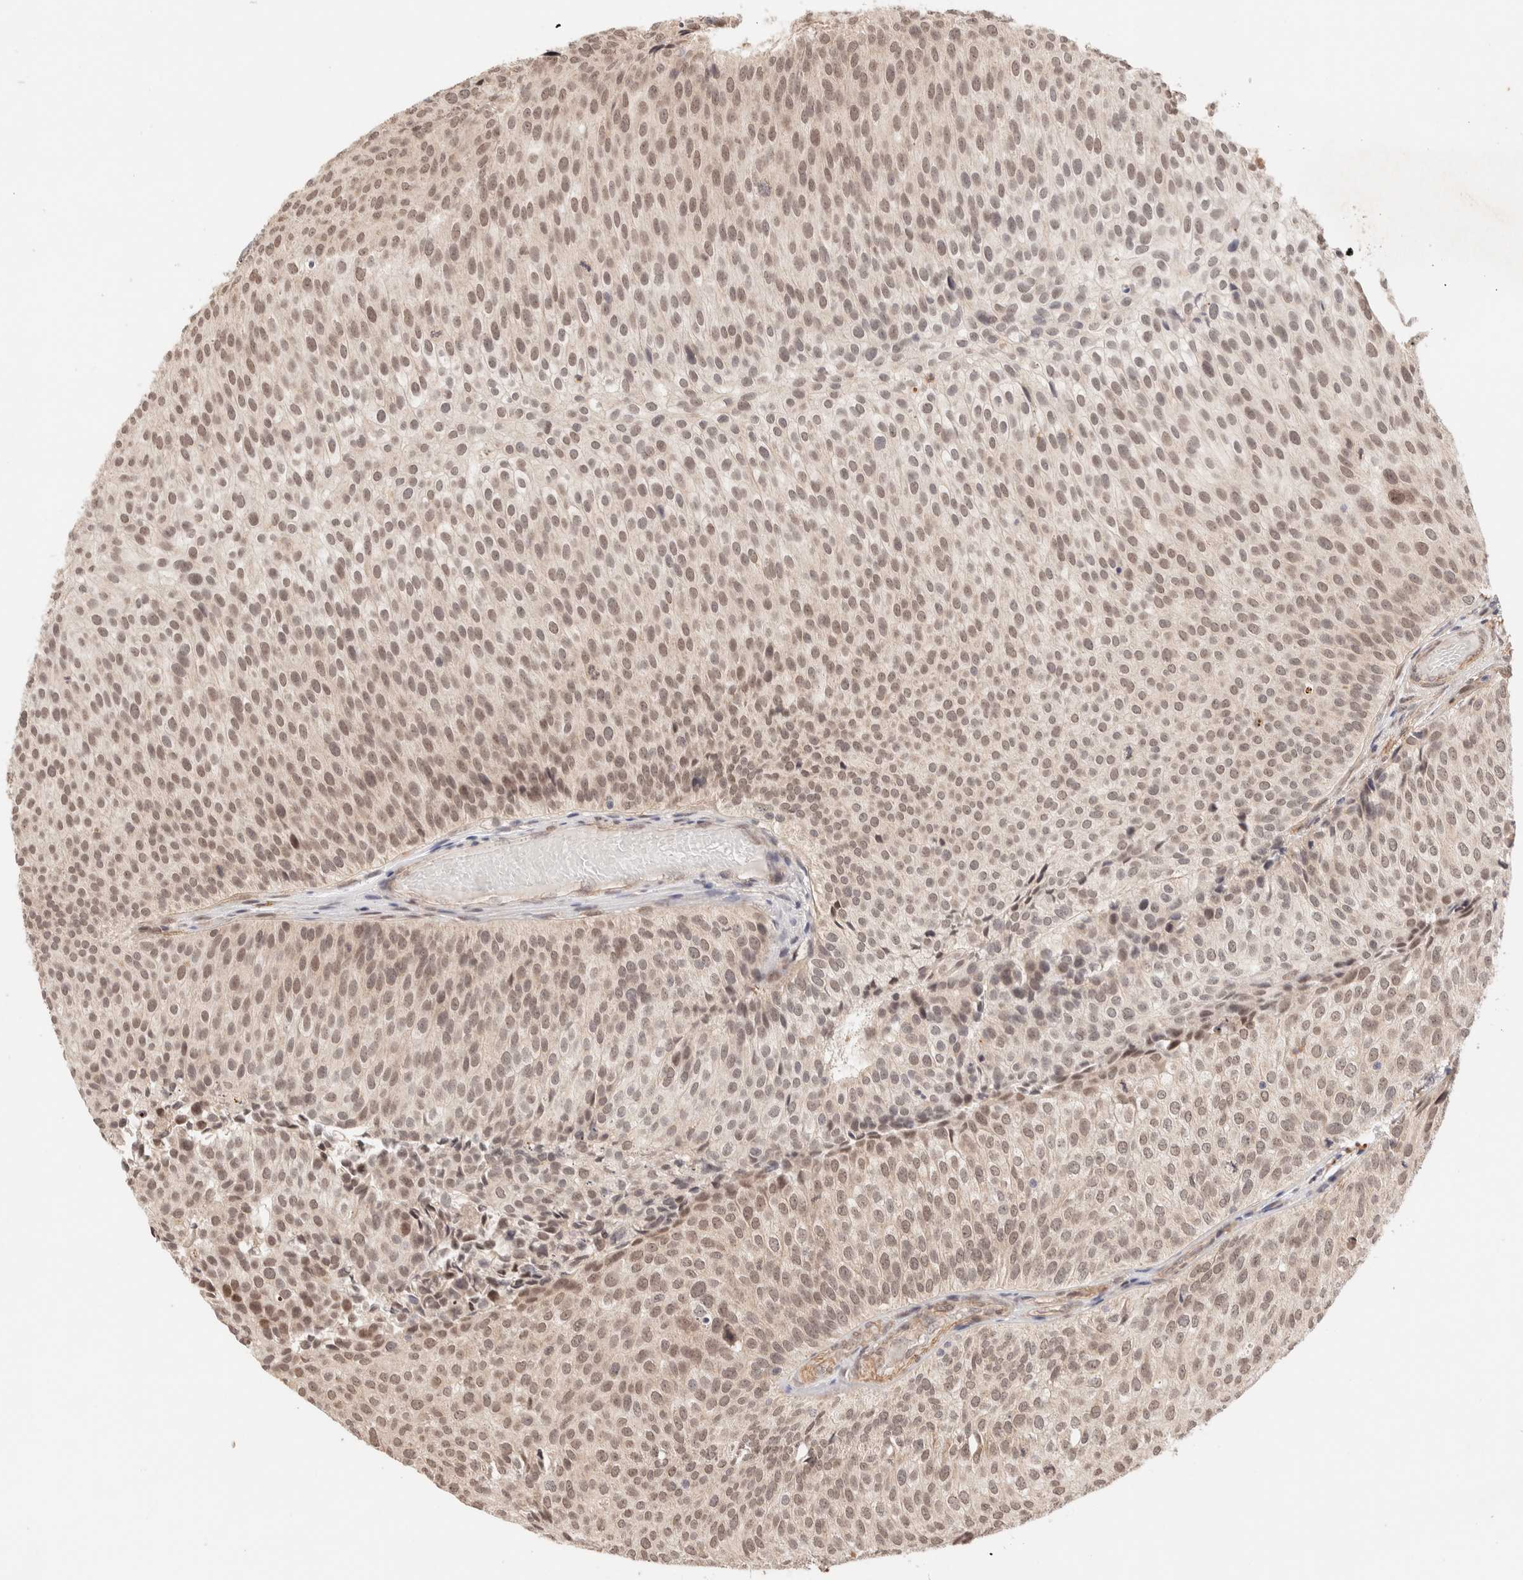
{"staining": {"intensity": "moderate", "quantity": ">75%", "location": "nuclear"}, "tissue": "urothelial cancer", "cell_type": "Tumor cells", "image_type": "cancer", "snomed": [{"axis": "morphology", "description": "Urothelial carcinoma, Low grade"}, {"axis": "topography", "description": "Urinary bladder"}], "caption": "Immunohistochemical staining of human low-grade urothelial carcinoma demonstrates medium levels of moderate nuclear protein positivity in about >75% of tumor cells.", "gene": "BRPF3", "patient": {"sex": "male", "age": 86}}